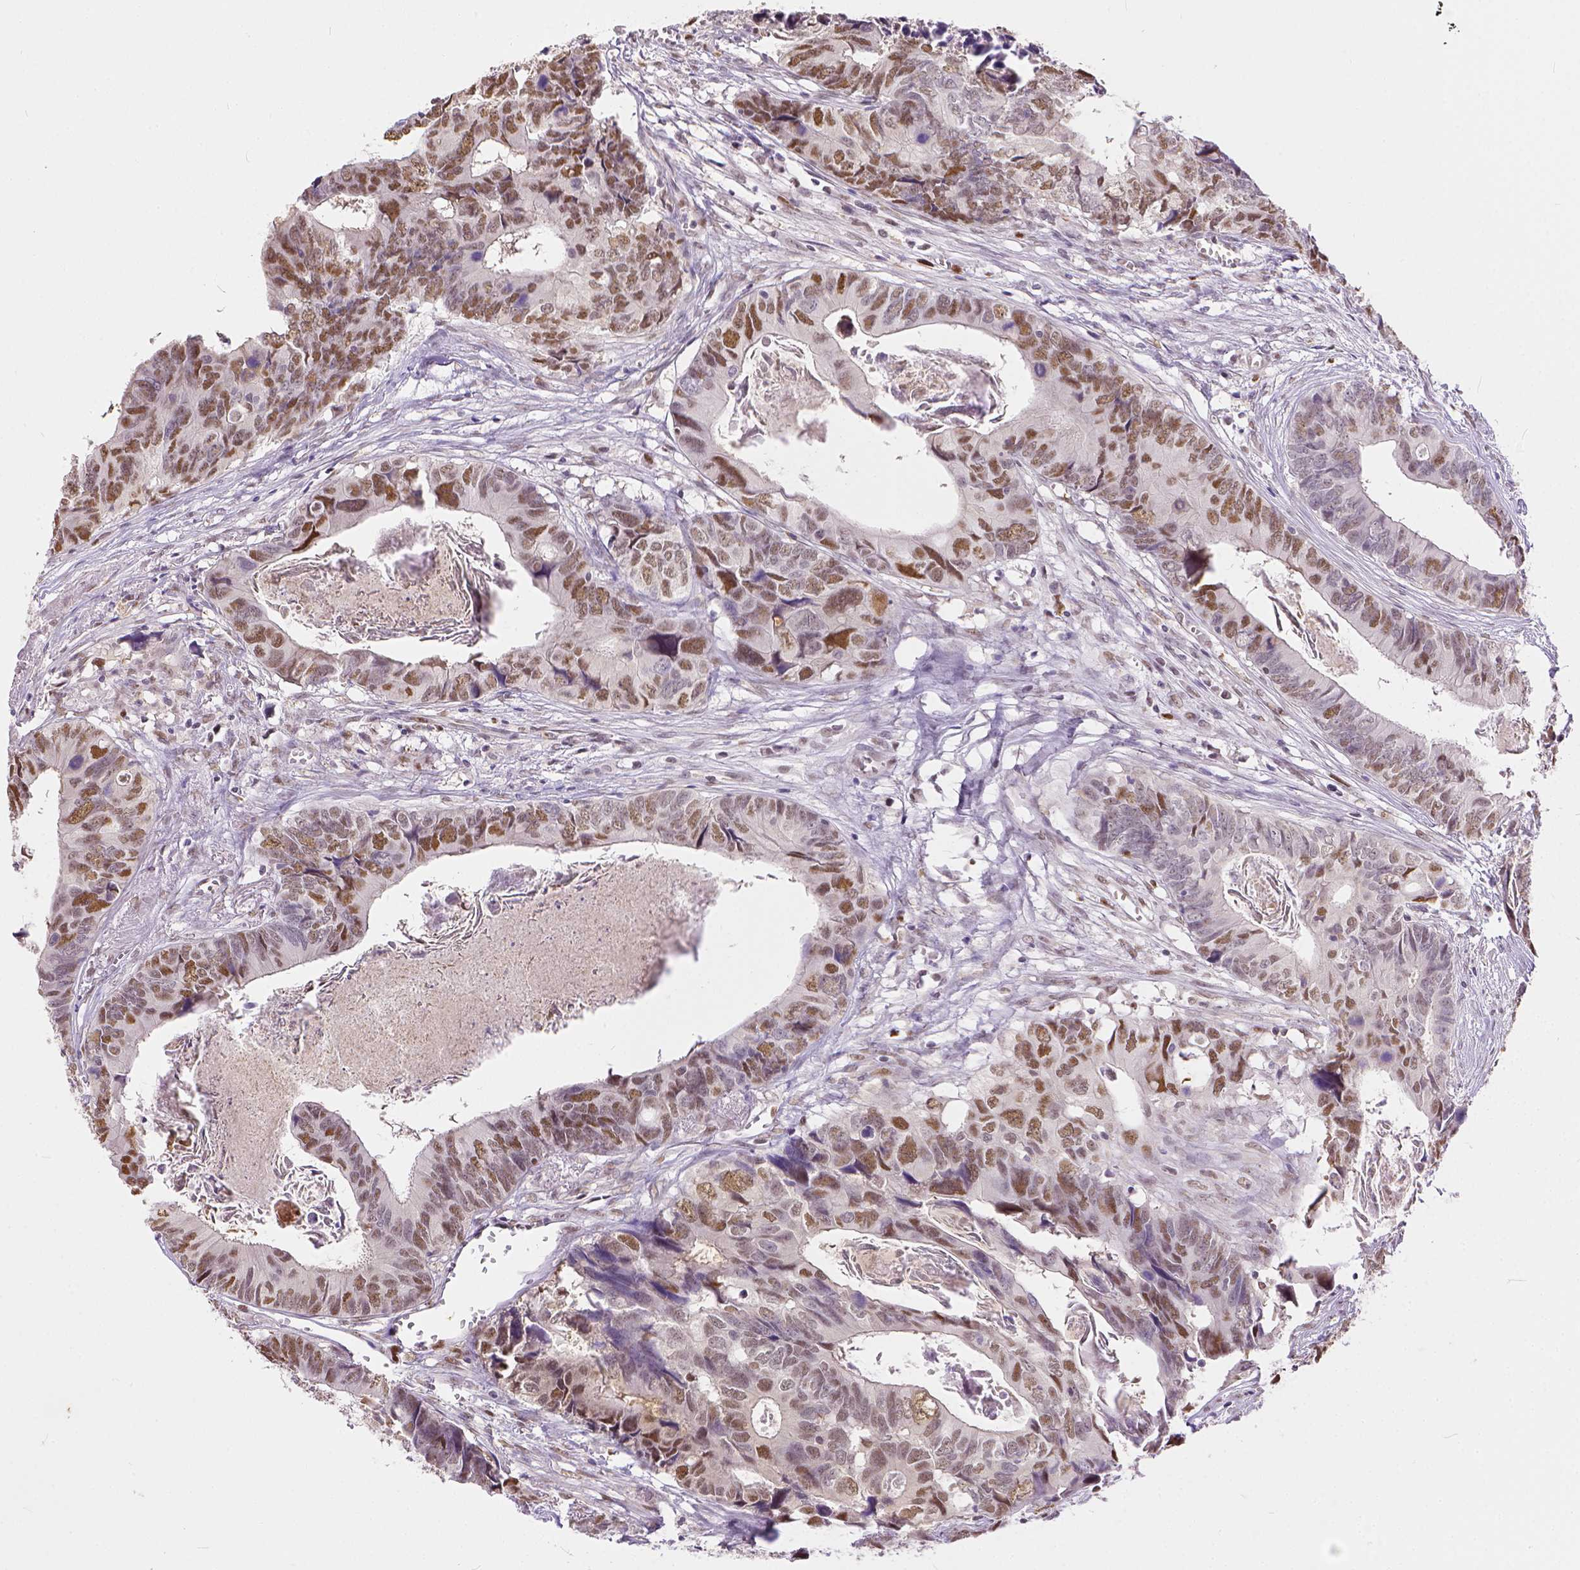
{"staining": {"intensity": "moderate", "quantity": ">75%", "location": "nuclear"}, "tissue": "colorectal cancer", "cell_type": "Tumor cells", "image_type": "cancer", "snomed": [{"axis": "morphology", "description": "Adenocarcinoma, NOS"}, {"axis": "topography", "description": "Colon"}], "caption": "Immunohistochemical staining of colorectal adenocarcinoma shows moderate nuclear protein expression in approximately >75% of tumor cells.", "gene": "ERCC1", "patient": {"sex": "female", "age": 82}}